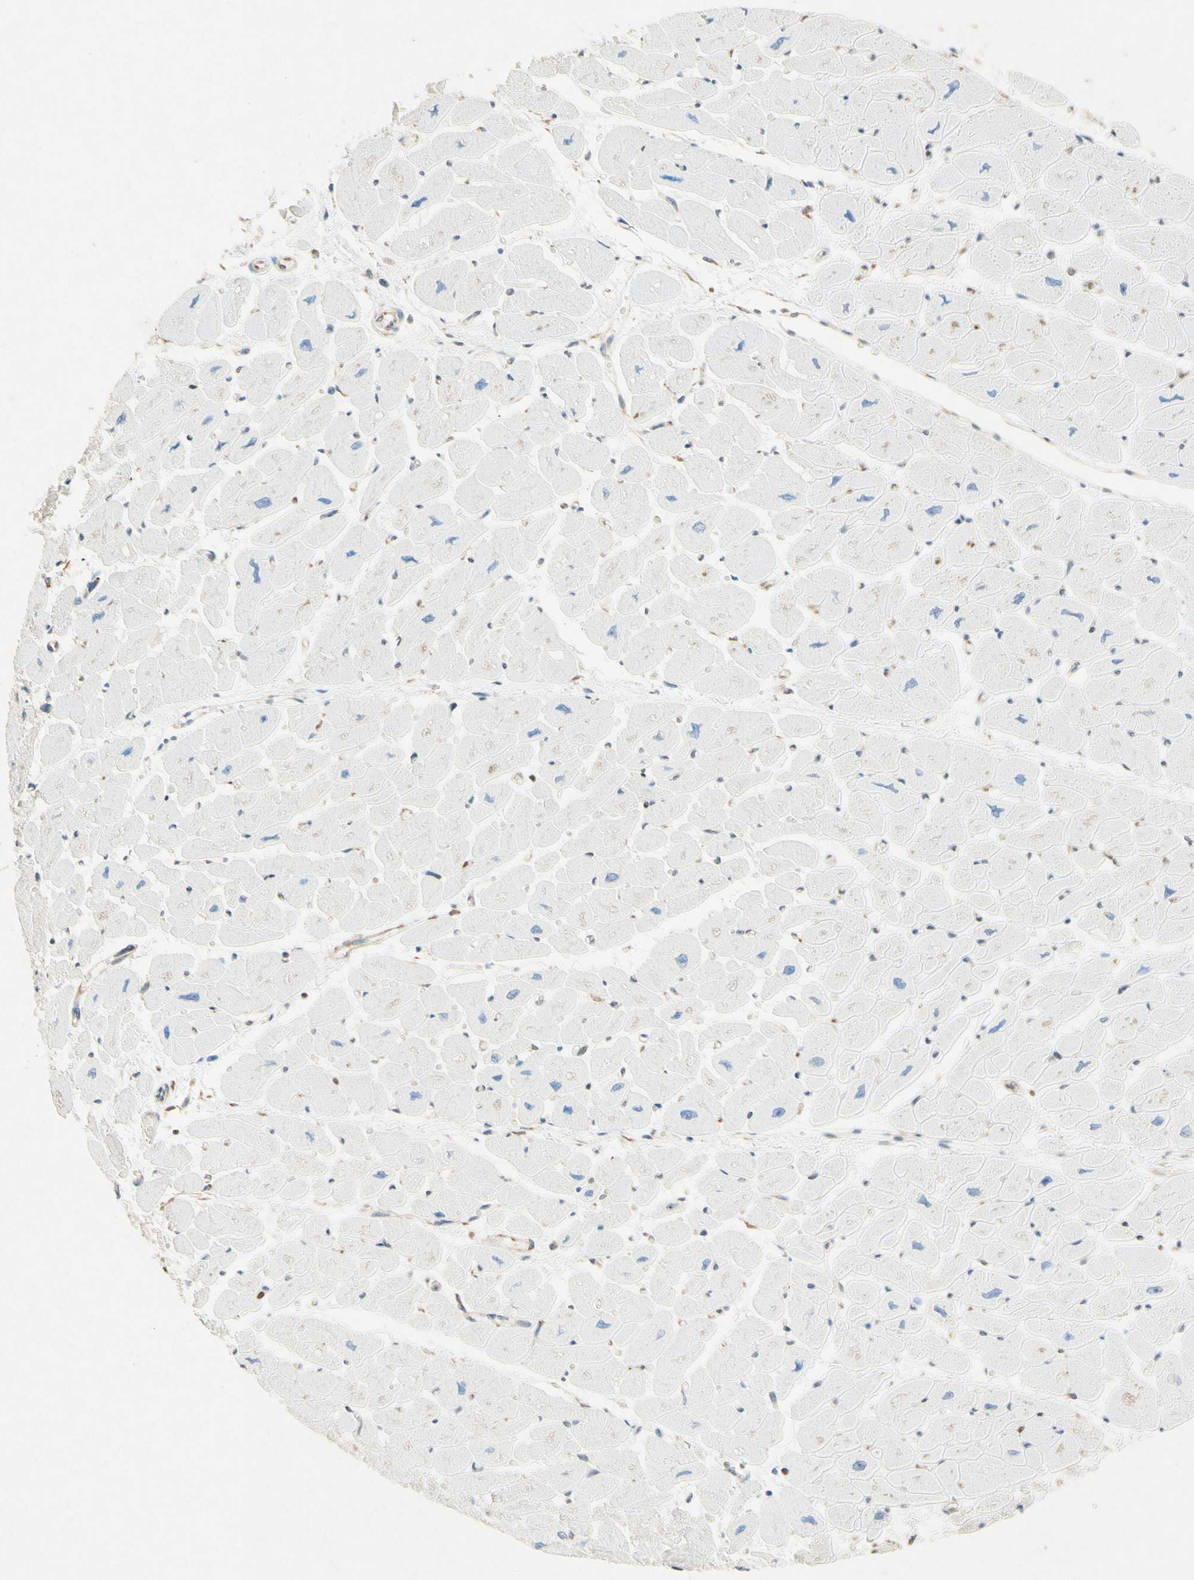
{"staining": {"intensity": "negative", "quantity": "none", "location": "none"}, "tissue": "heart muscle", "cell_type": "Cardiomyocytes", "image_type": "normal", "snomed": [{"axis": "morphology", "description": "Normal tissue, NOS"}, {"axis": "topography", "description": "Heart"}], "caption": "Histopathology image shows no protein expression in cardiomyocytes of benign heart muscle.", "gene": "PABPC1", "patient": {"sex": "female", "age": 54}}